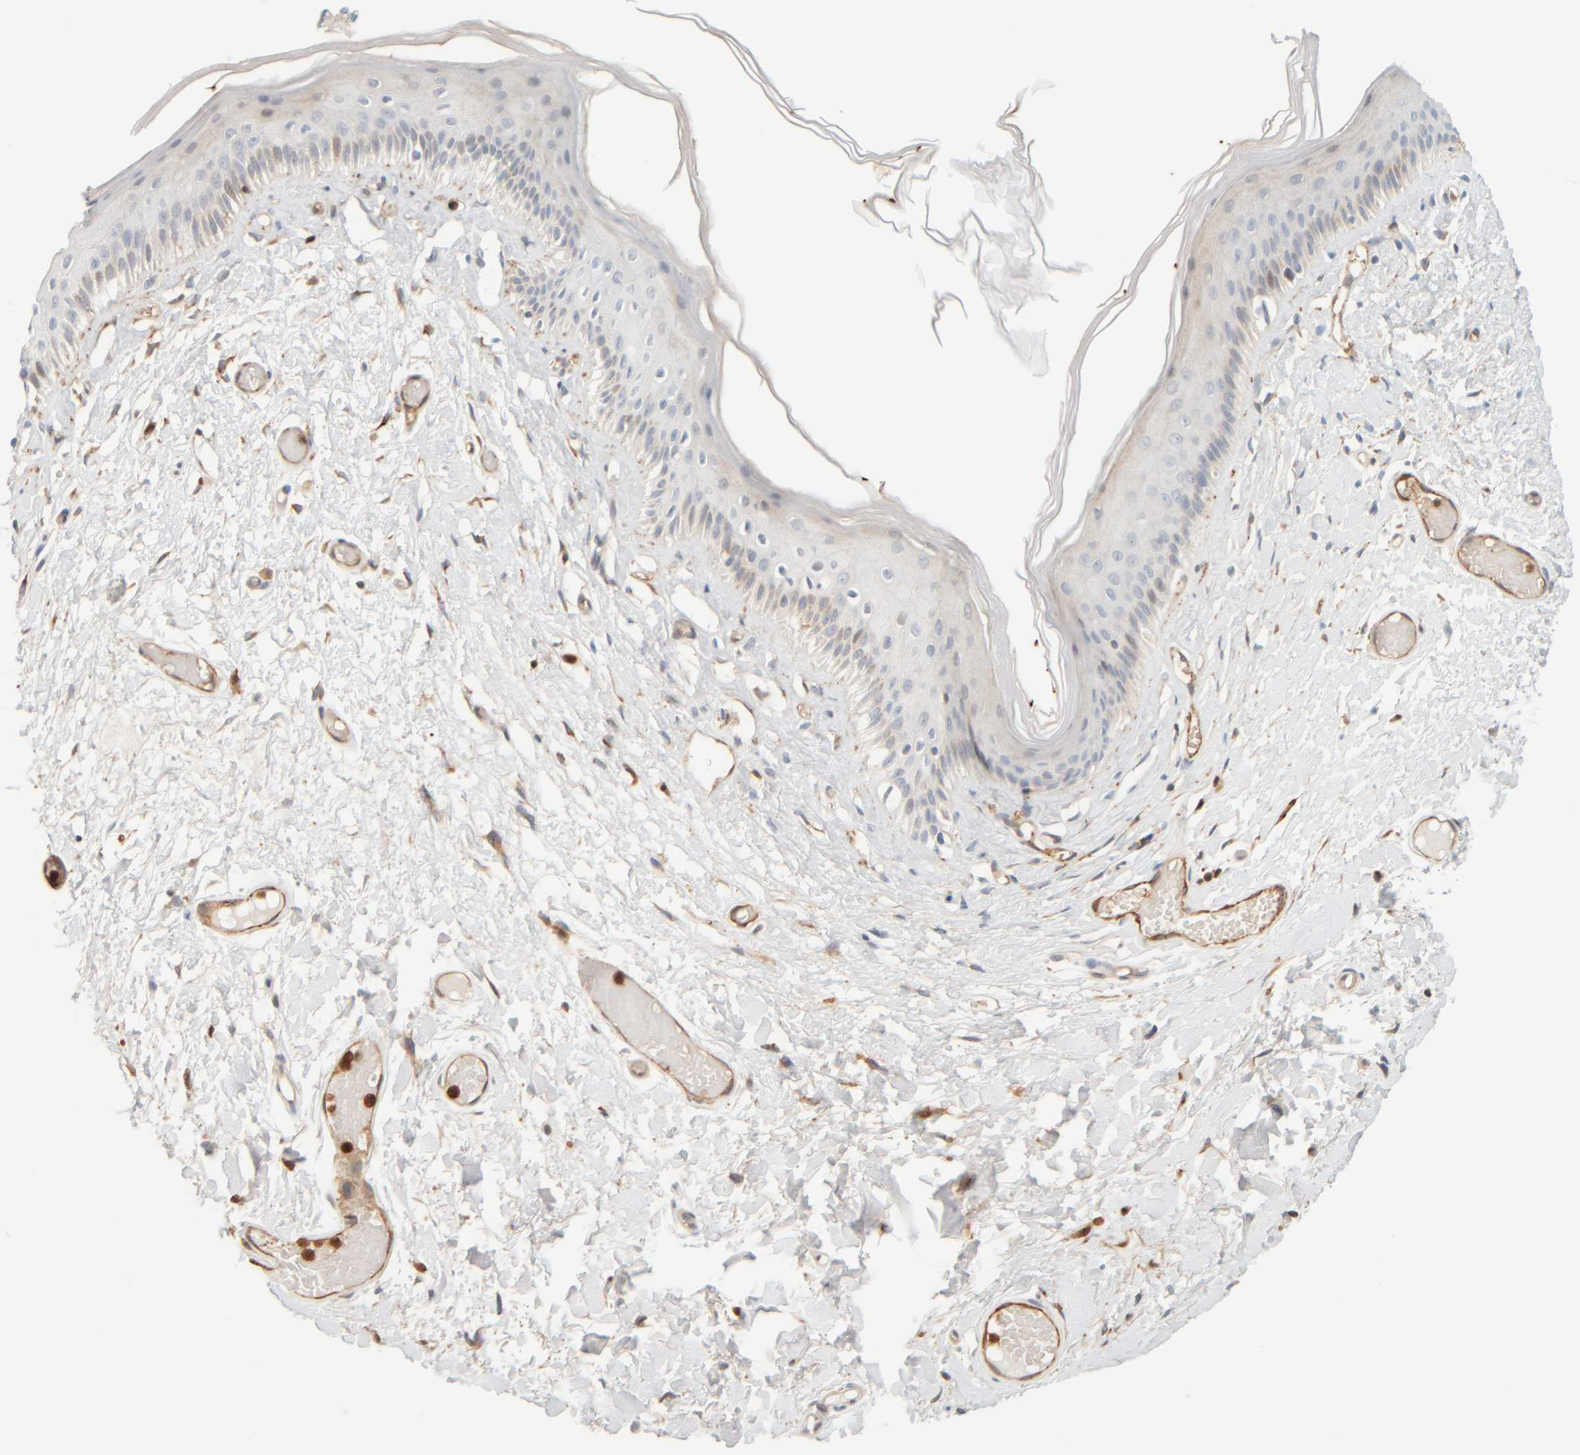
{"staining": {"intensity": "weak", "quantity": "<25%", "location": "cytoplasmic/membranous"}, "tissue": "skin", "cell_type": "Epidermal cells", "image_type": "normal", "snomed": [{"axis": "morphology", "description": "Normal tissue, NOS"}, {"axis": "topography", "description": "Vulva"}], "caption": "This is a micrograph of immunohistochemistry staining of normal skin, which shows no expression in epidermal cells.", "gene": "AARSD1", "patient": {"sex": "female", "age": 73}}